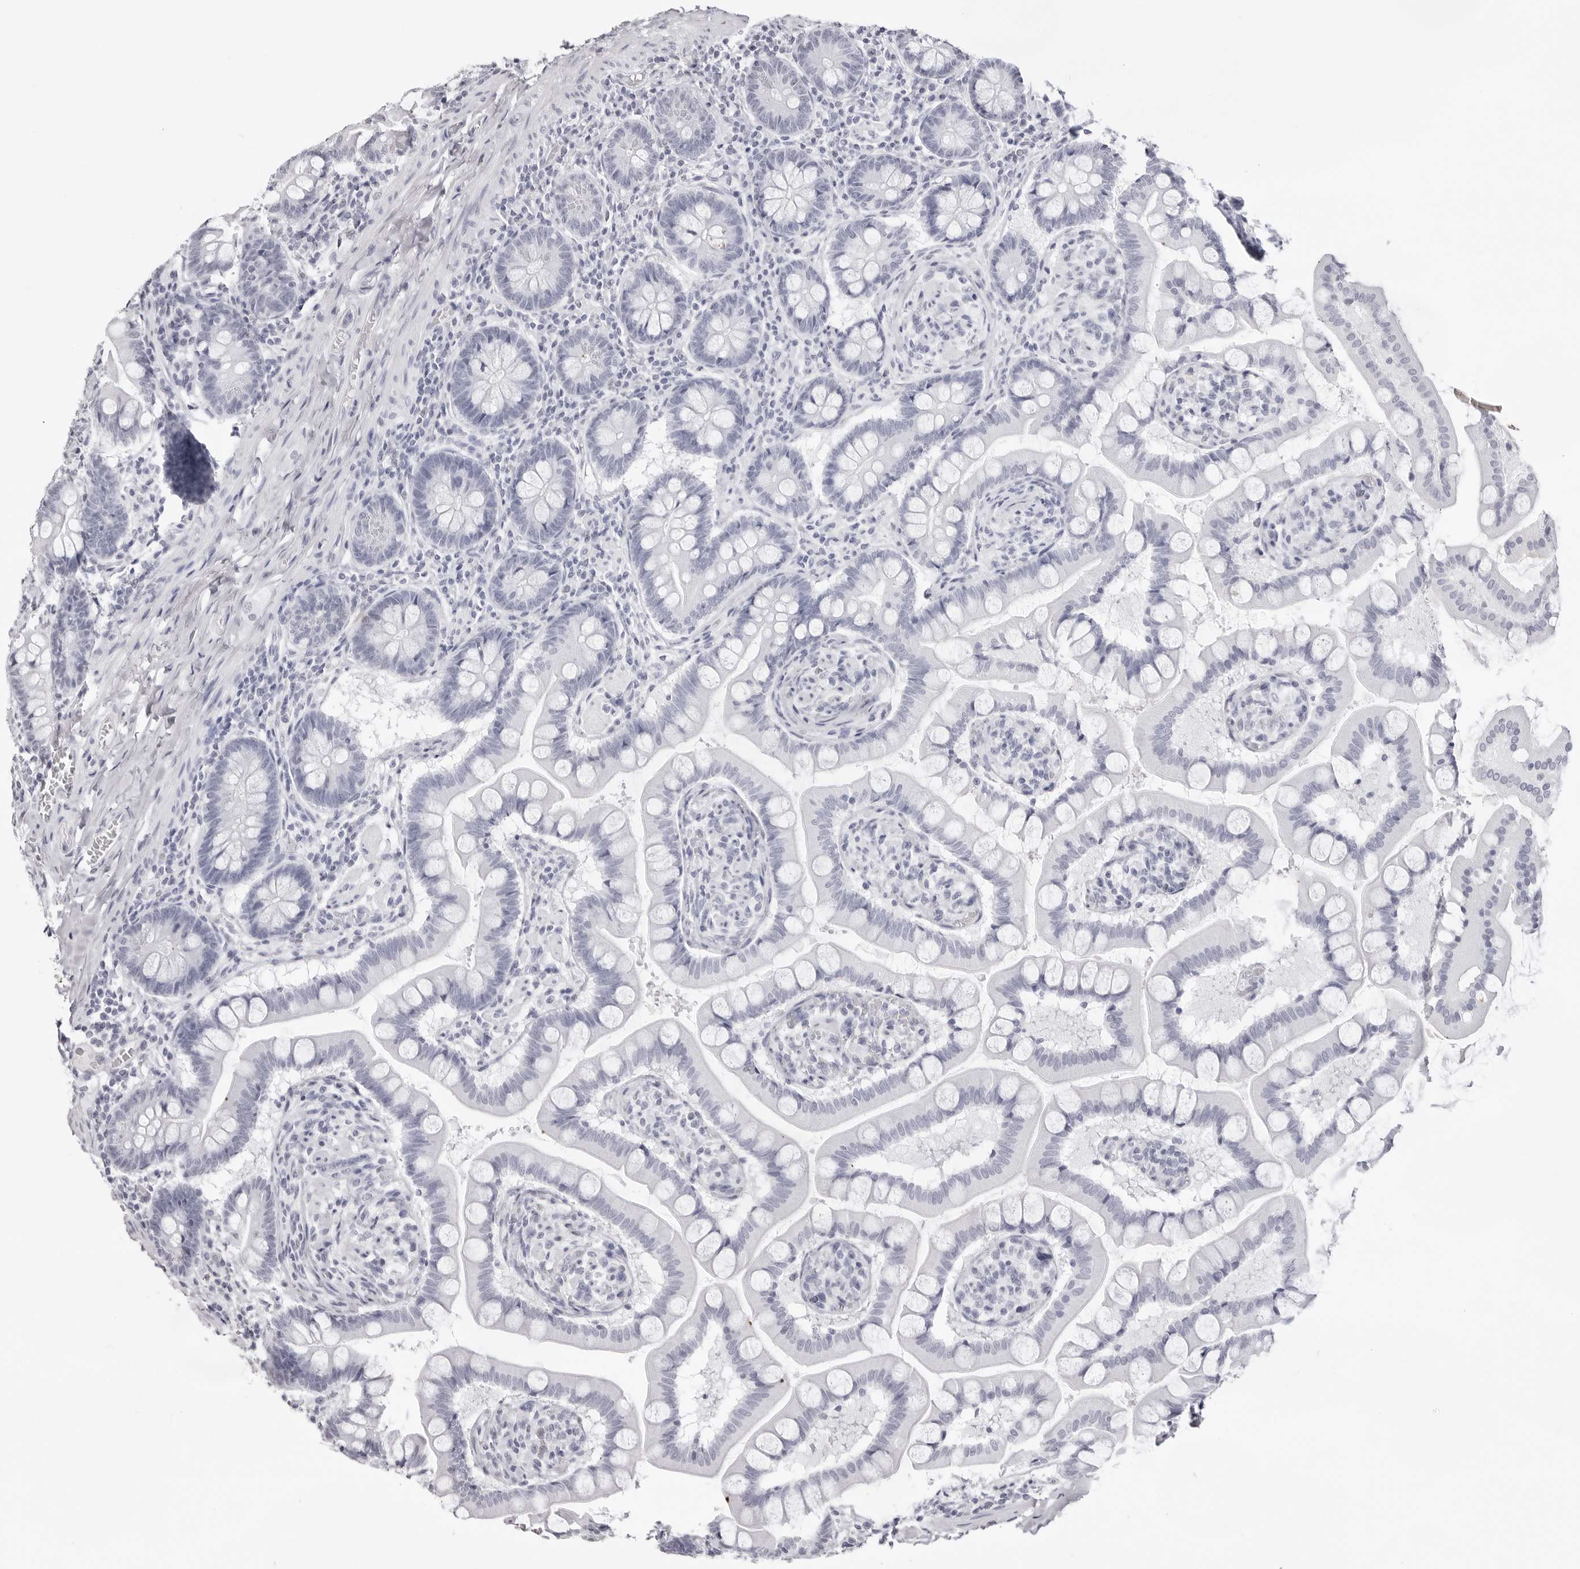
{"staining": {"intensity": "negative", "quantity": "none", "location": "none"}, "tissue": "small intestine", "cell_type": "Glandular cells", "image_type": "normal", "snomed": [{"axis": "morphology", "description": "Normal tissue, NOS"}, {"axis": "topography", "description": "Small intestine"}], "caption": "The image displays no significant expression in glandular cells of small intestine. Nuclei are stained in blue.", "gene": "CST5", "patient": {"sex": "male", "age": 41}}